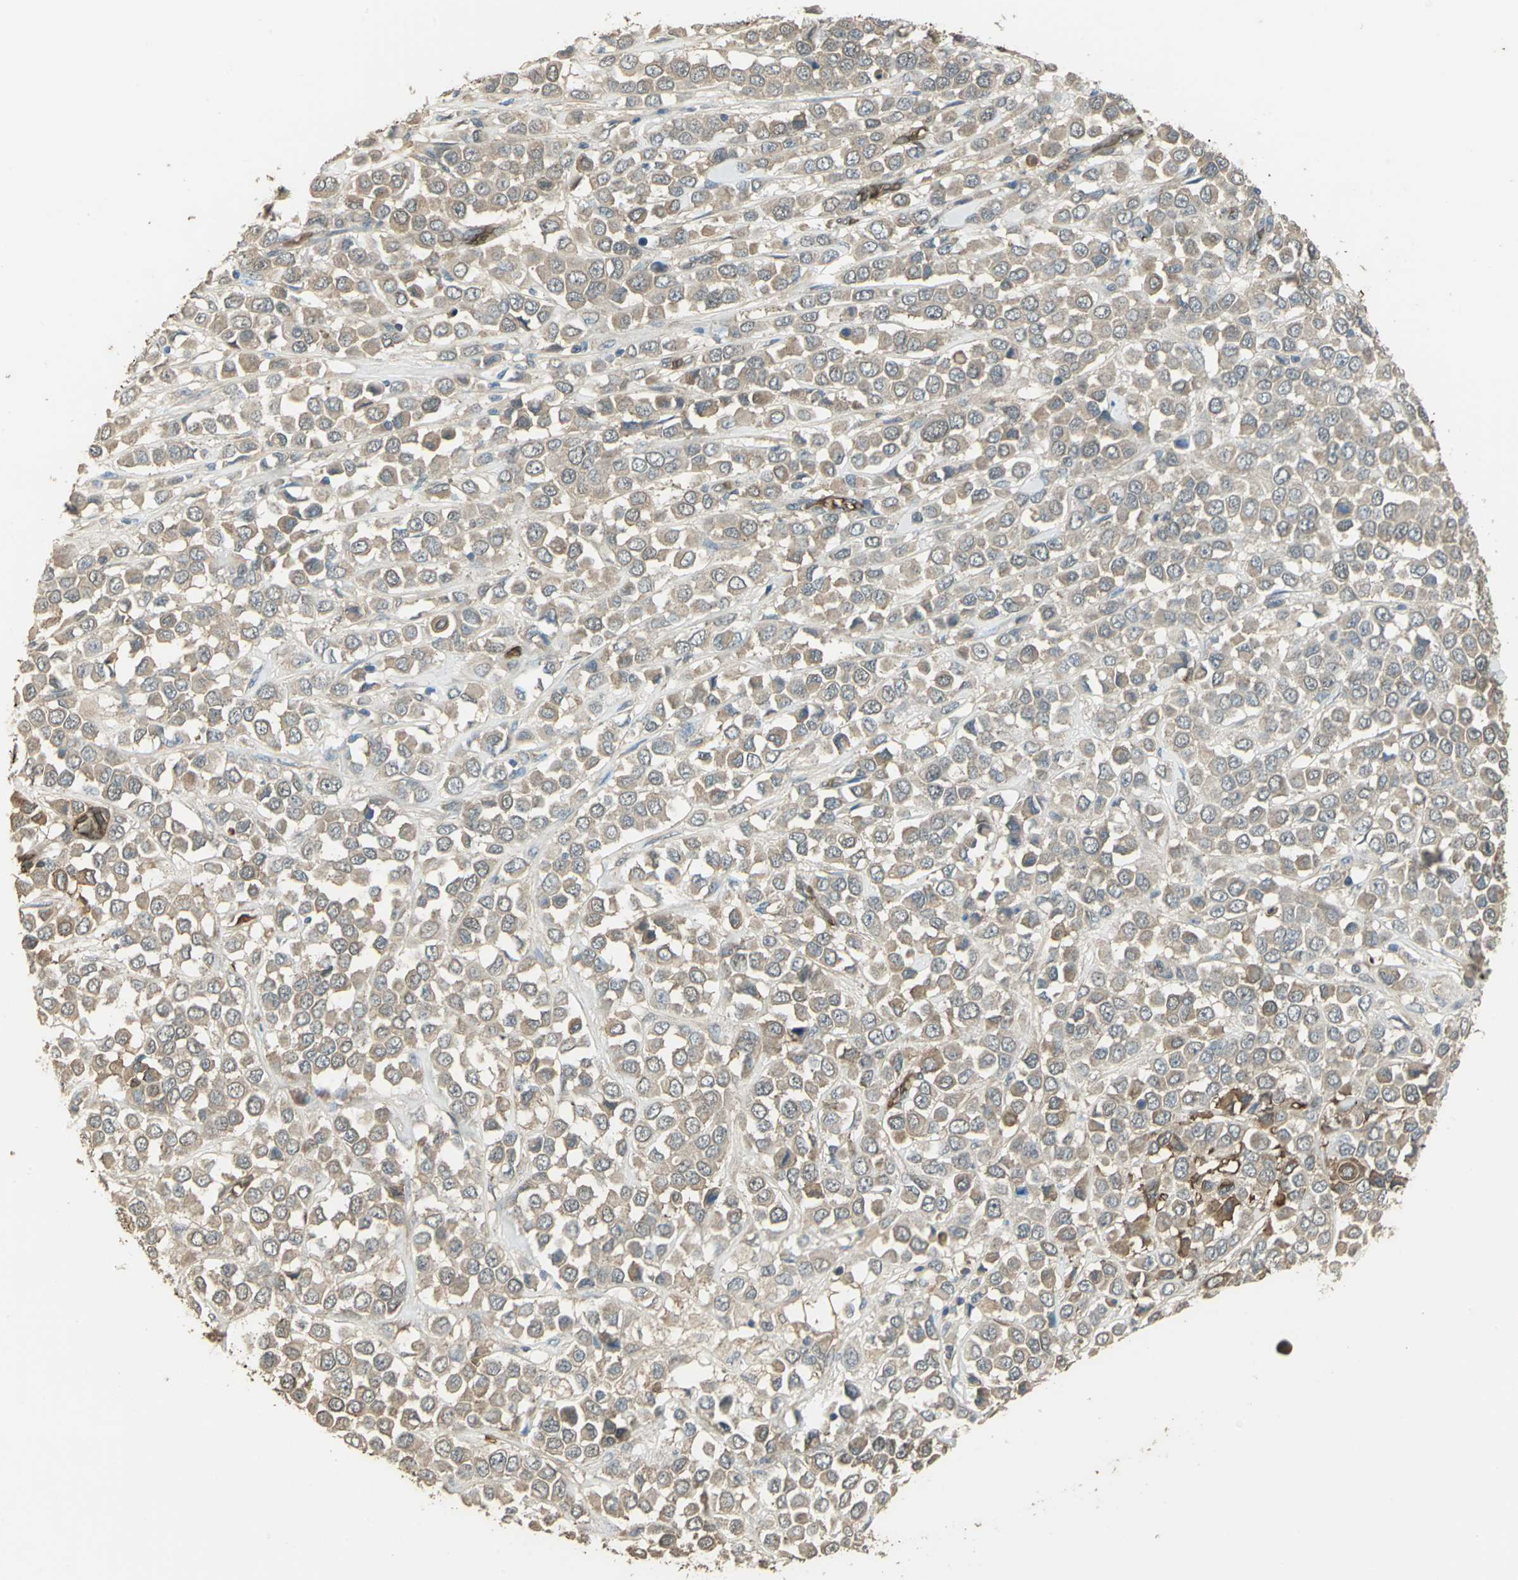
{"staining": {"intensity": "weak", "quantity": ">75%", "location": "cytoplasmic/membranous"}, "tissue": "breast cancer", "cell_type": "Tumor cells", "image_type": "cancer", "snomed": [{"axis": "morphology", "description": "Duct carcinoma"}, {"axis": "topography", "description": "Breast"}], "caption": "Immunohistochemistry (IHC) photomicrograph of neoplastic tissue: invasive ductal carcinoma (breast) stained using IHC exhibits low levels of weak protein expression localized specifically in the cytoplasmic/membranous of tumor cells, appearing as a cytoplasmic/membranous brown color.", "gene": "DDAH1", "patient": {"sex": "female", "age": 61}}